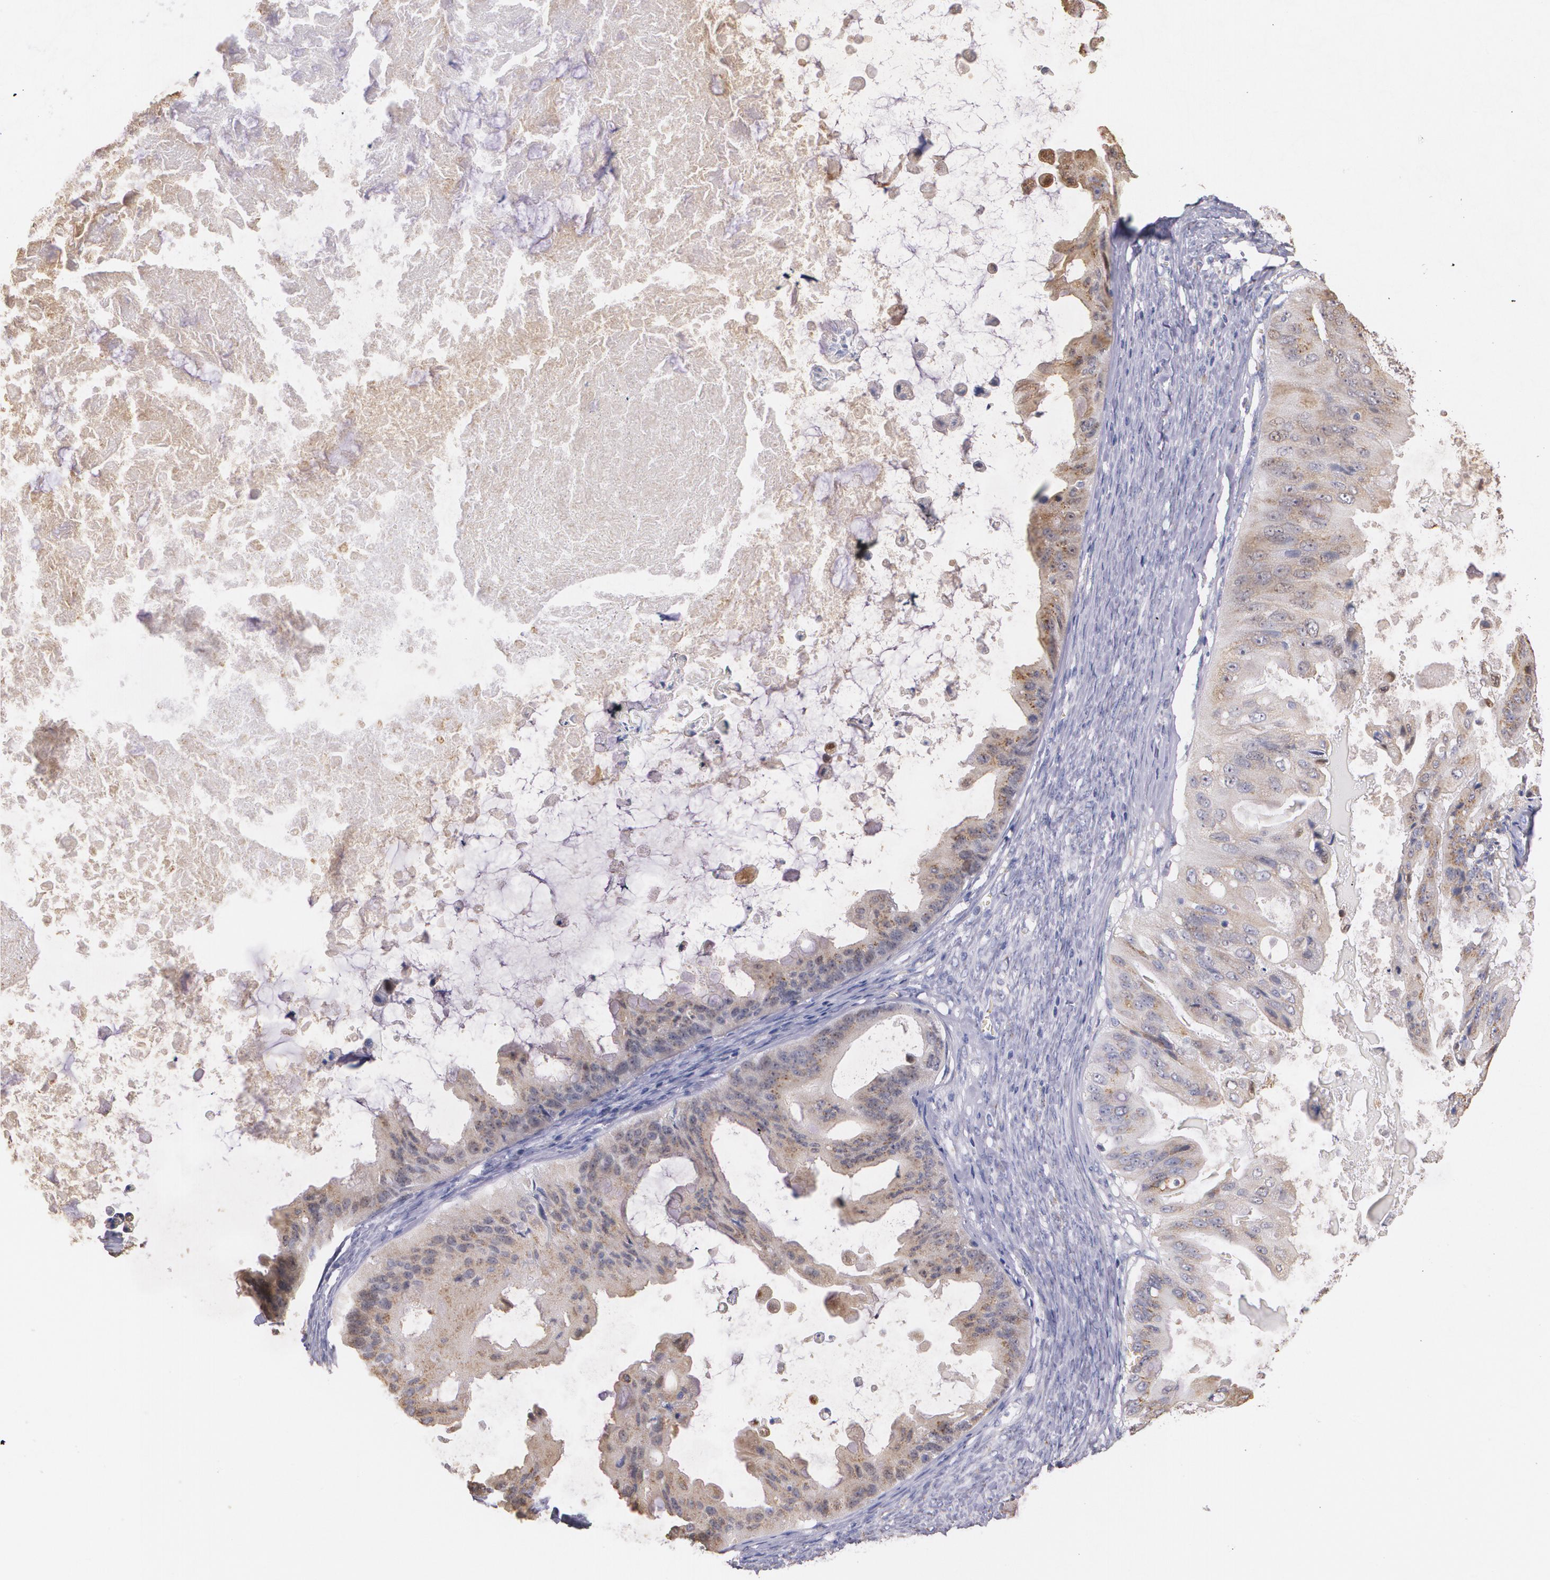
{"staining": {"intensity": "moderate", "quantity": ">75%", "location": "cytoplasmic/membranous"}, "tissue": "ovarian cancer", "cell_type": "Tumor cells", "image_type": "cancer", "snomed": [{"axis": "morphology", "description": "Cystadenocarcinoma, mucinous, NOS"}, {"axis": "topography", "description": "Ovary"}], "caption": "DAB immunohistochemical staining of human ovarian cancer exhibits moderate cytoplasmic/membranous protein positivity in approximately >75% of tumor cells.", "gene": "ATF3", "patient": {"sex": "female", "age": 37}}